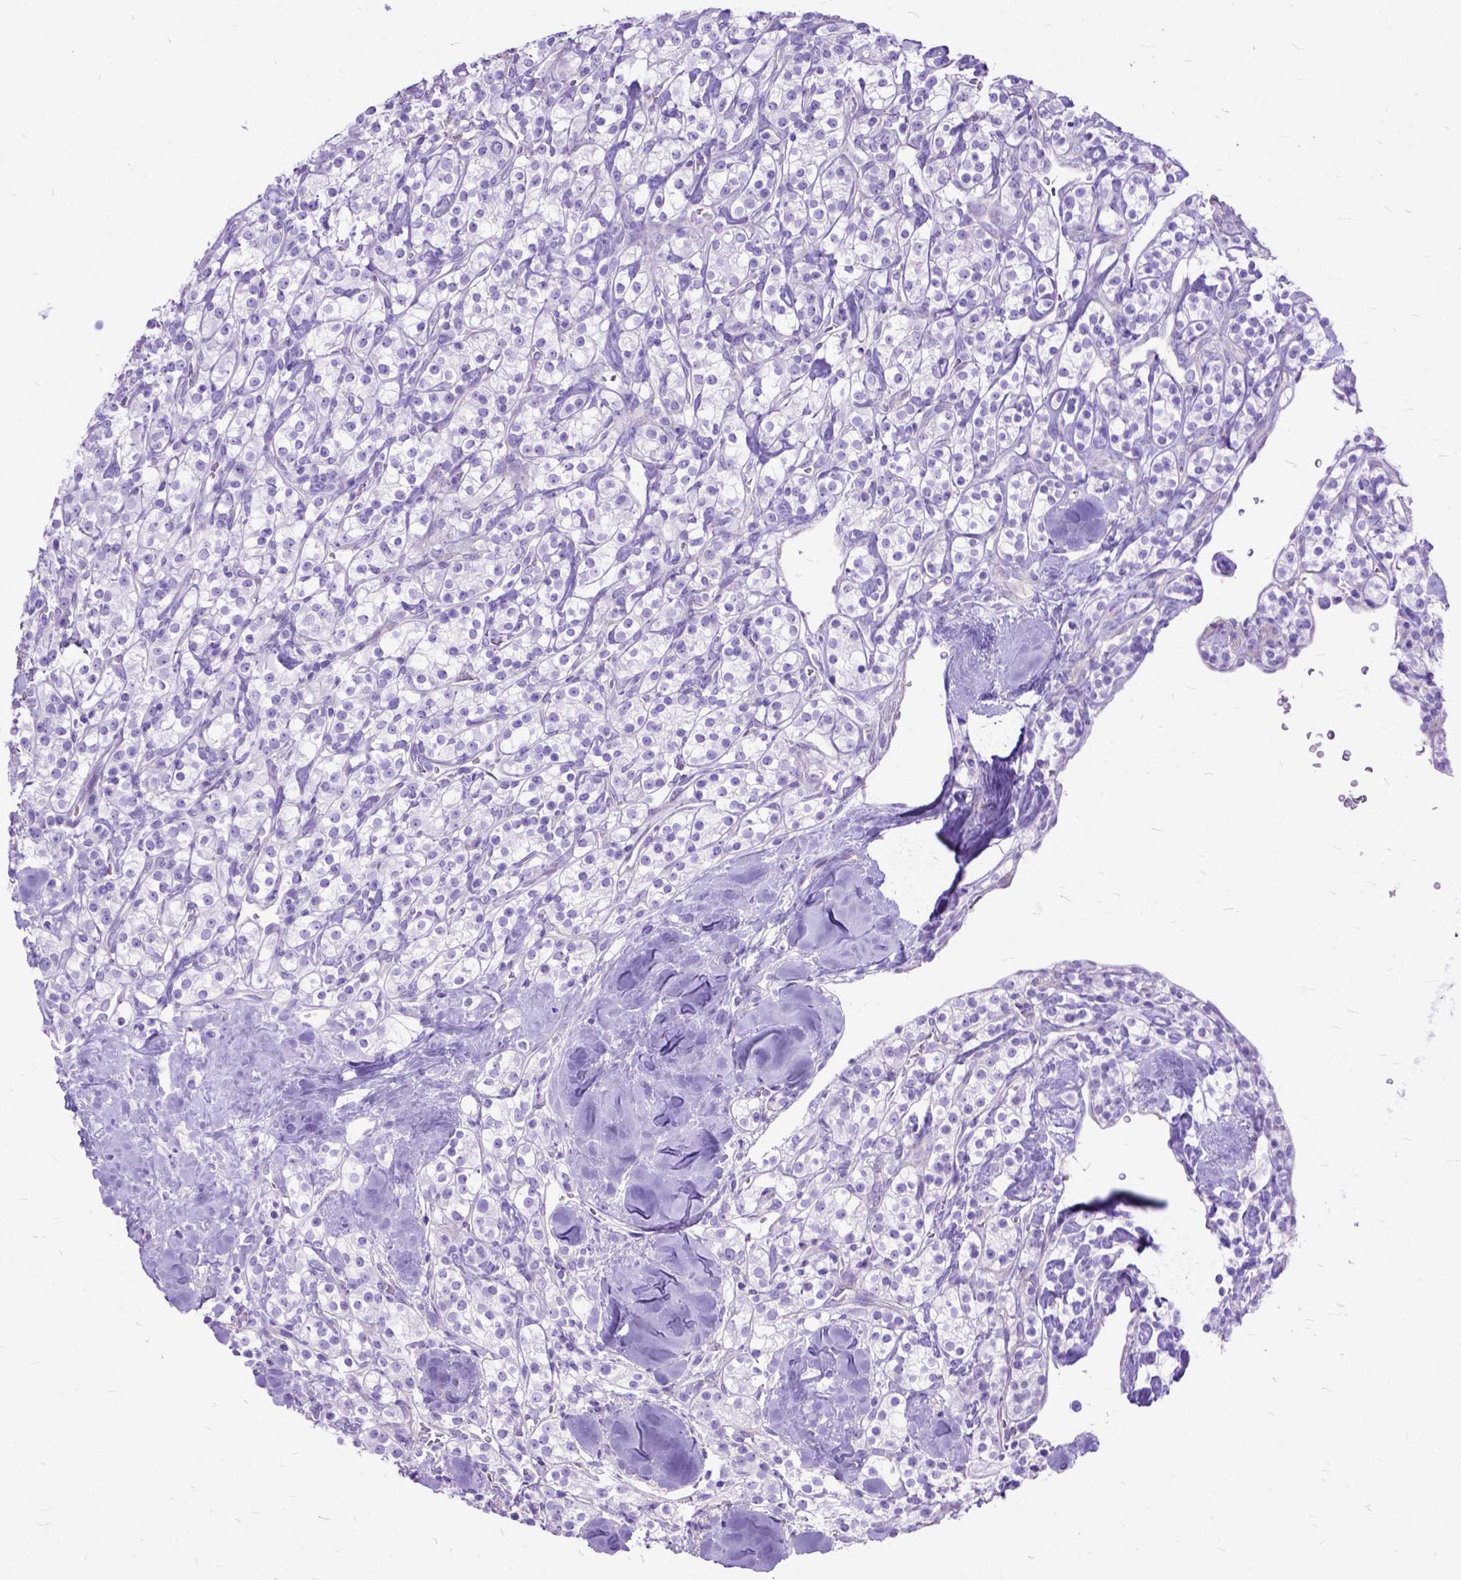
{"staining": {"intensity": "negative", "quantity": "none", "location": "none"}, "tissue": "renal cancer", "cell_type": "Tumor cells", "image_type": "cancer", "snomed": [{"axis": "morphology", "description": "Adenocarcinoma, NOS"}, {"axis": "topography", "description": "Kidney"}], "caption": "Renal adenocarcinoma stained for a protein using immunohistochemistry demonstrates no staining tumor cells.", "gene": "ARL9", "patient": {"sex": "male", "age": 77}}